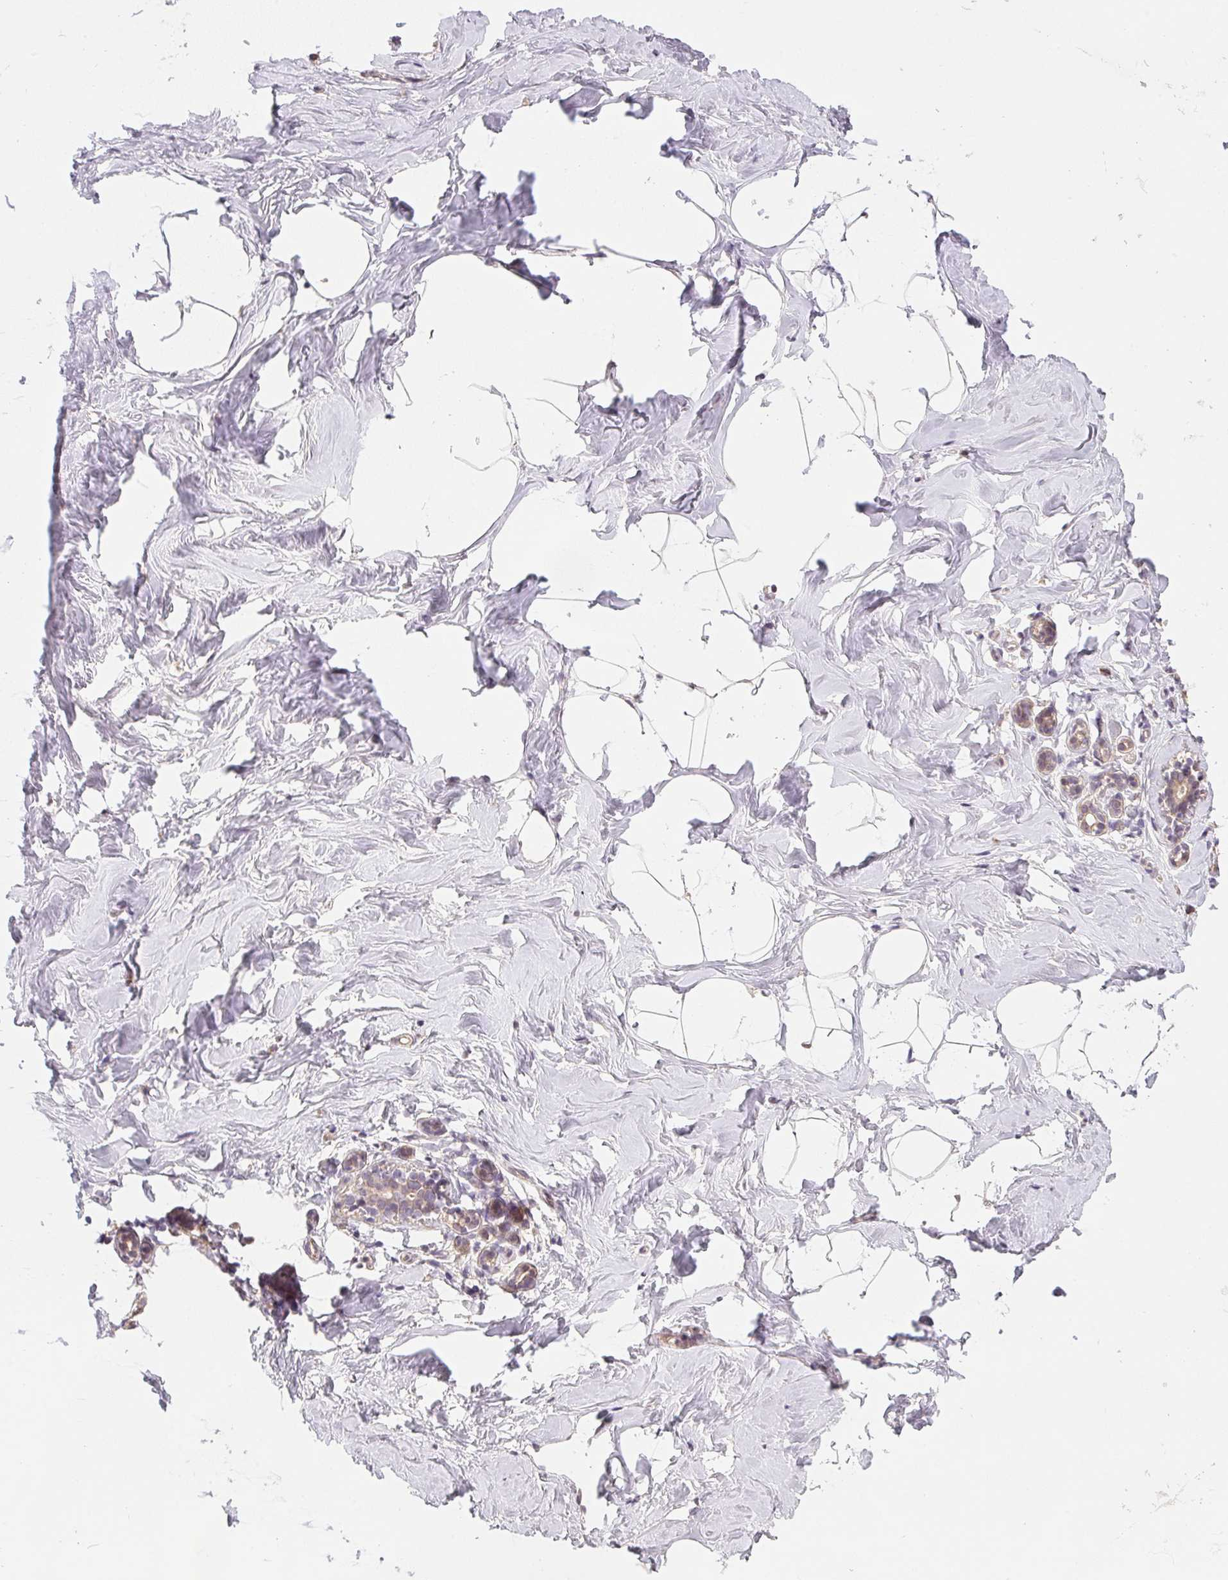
{"staining": {"intensity": "weak", "quantity": "25%-75%", "location": "cytoplasmic/membranous"}, "tissue": "breast", "cell_type": "Adipocytes", "image_type": "normal", "snomed": [{"axis": "morphology", "description": "Normal tissue, NOS"}, {"axis": "topography", "description": "Breast"}], "caption": "This histopathology image shows immunohistochemistry (IHC) staining of benign human breast, with low weak cytoplasmic/membranous positivity in about 25%-75% of adipocytes.", "gene": "ALDH8A1", "patient": {"sex": "female", "age": 32}}